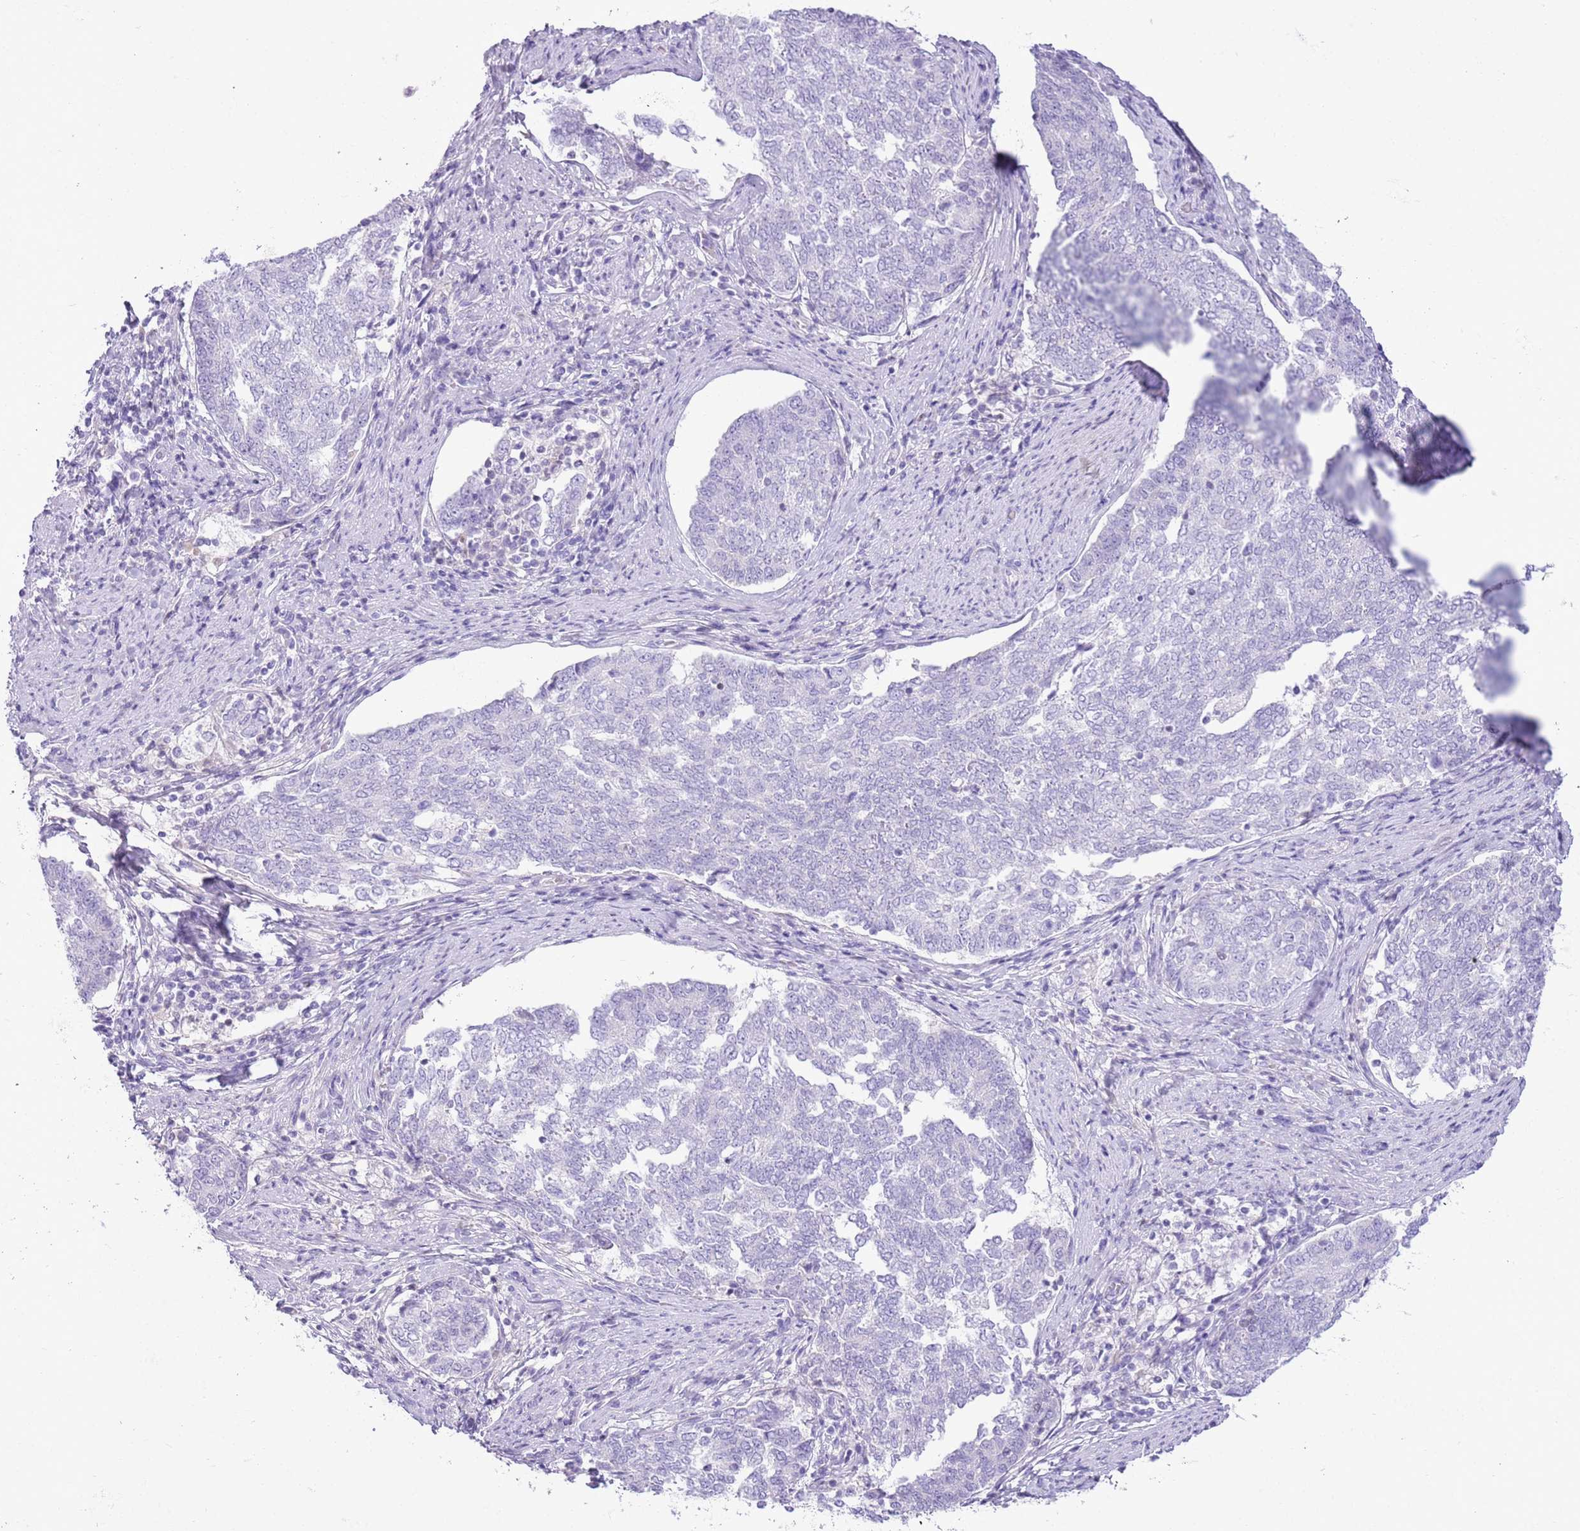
{"staining": {"intensity": "negative", "quantity": "none", "location": "none"}, "tissue": "endometrial cancer", "cell_type": "Tumor cells", "image_type": "cancer", "snomed": [{"axis": "morphology", "description": "Adenocarcinoma, NOS"}, {"axis": "topography", "description": "Endometrium"}], "caption": "There is no significant expression in tumor cells of endometrial adenocarcinoma. (Brightfield microscopy of DAB immunohistochemistry (IHC) at high magnification).", "gene": "TOX2", "patient": {"sex": "female", "age": 80}}